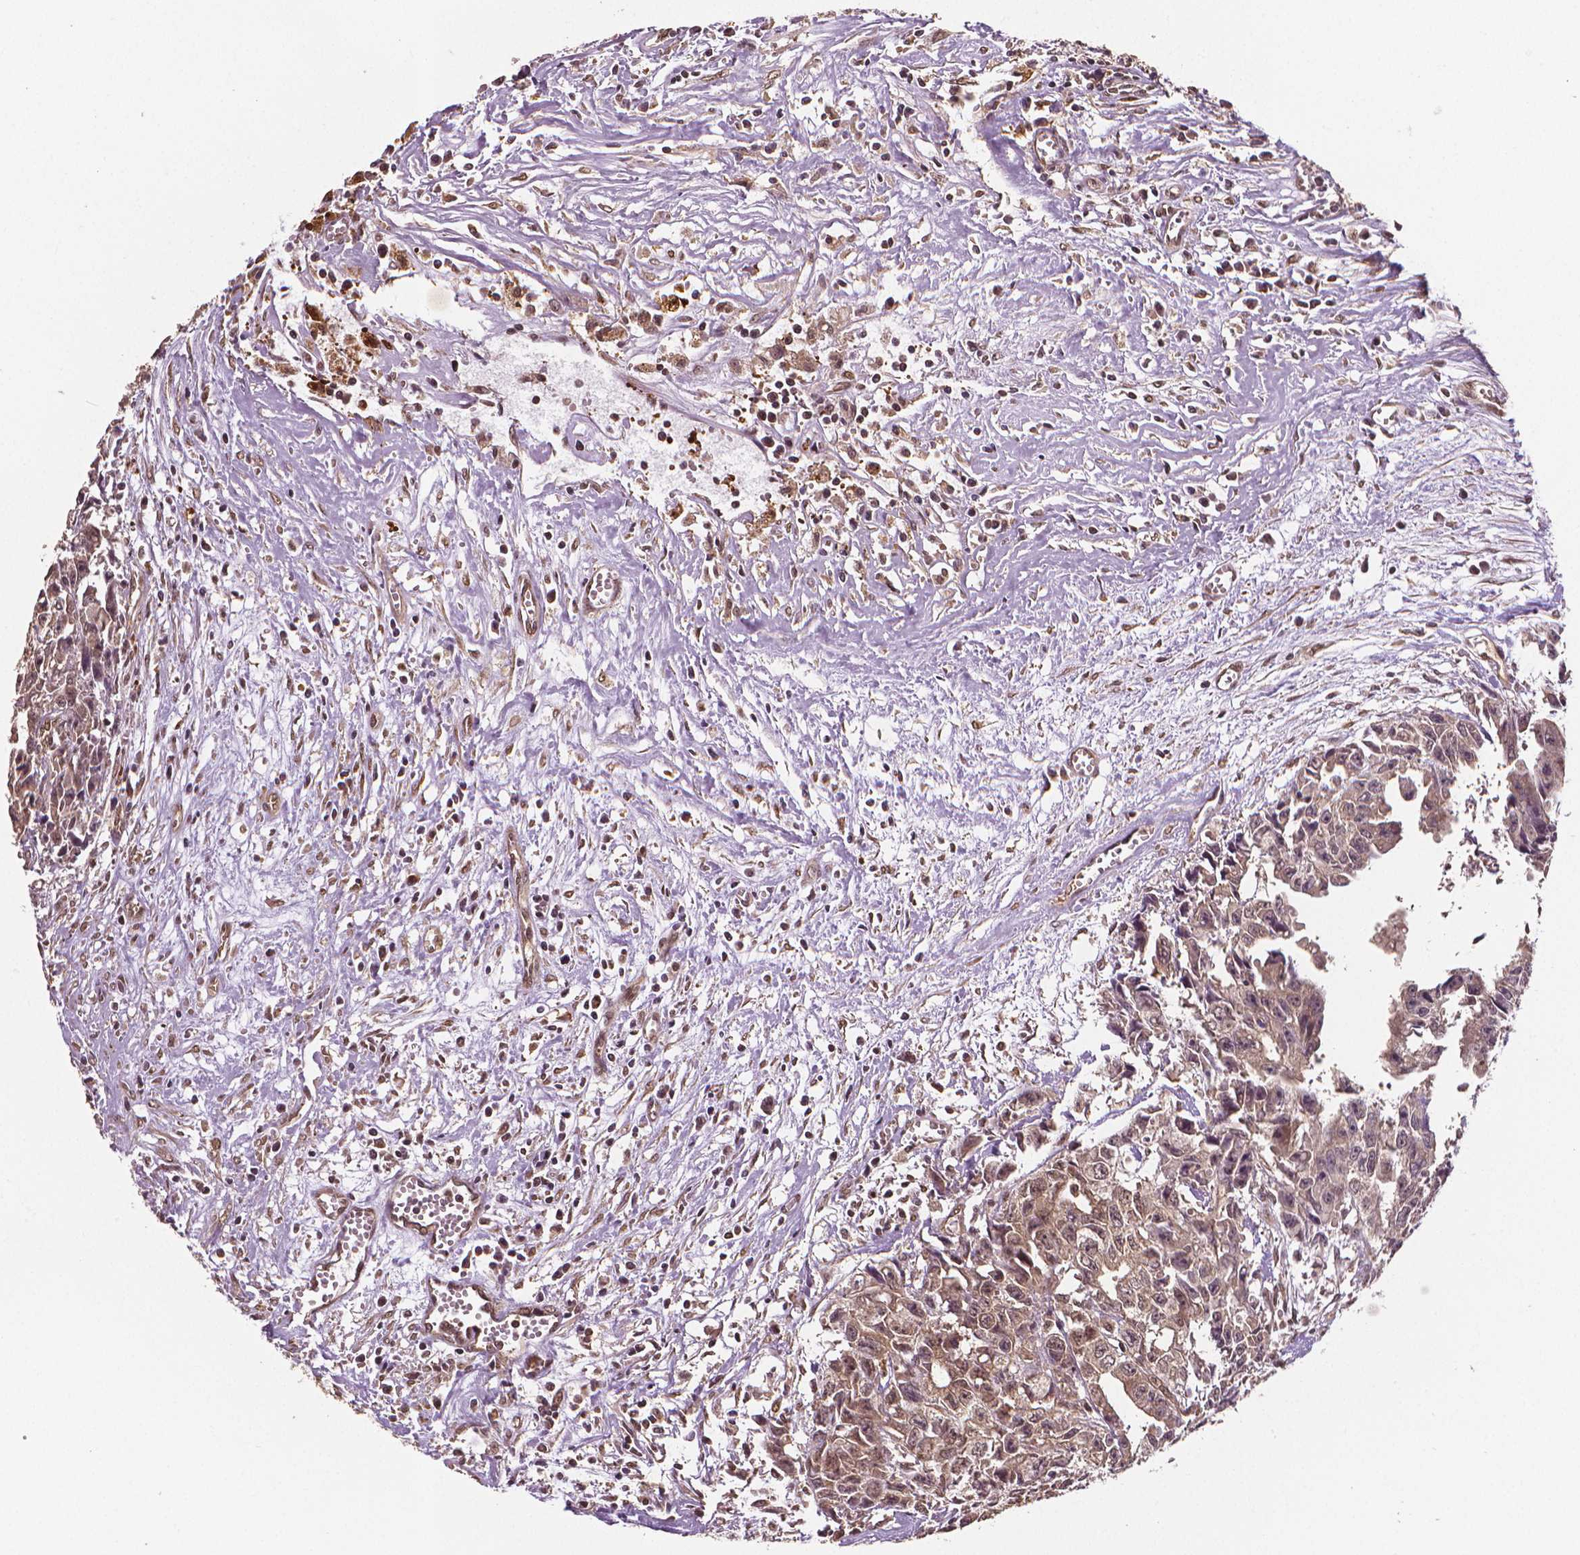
{"staining": {"intensity": "weak", "quantity": "<25%", "location": "cytoplasmic/membranous,nuclear"}, "tissue": "testis cancer", "cell_type": "Tumor cells", "image_type": "cancer", "snomed": [{"axis": "morphology", "description": "Carcinoma, Embryonal, NOS"}, {"axis": "morphology", "description": "Teratoma, malignant, NOS"}, {"axis": "topography", "description": "Testis"}], "caption": "Immunohistochemistry of human malignant teratoma (testis) demonstrates no expression in tumor cells. (DAB (3,3'-diaminobenzidine) IHC with hematoxylin counter stain).", "gene": "STAT3", "patient": {"sex": "male", "age": 24}}